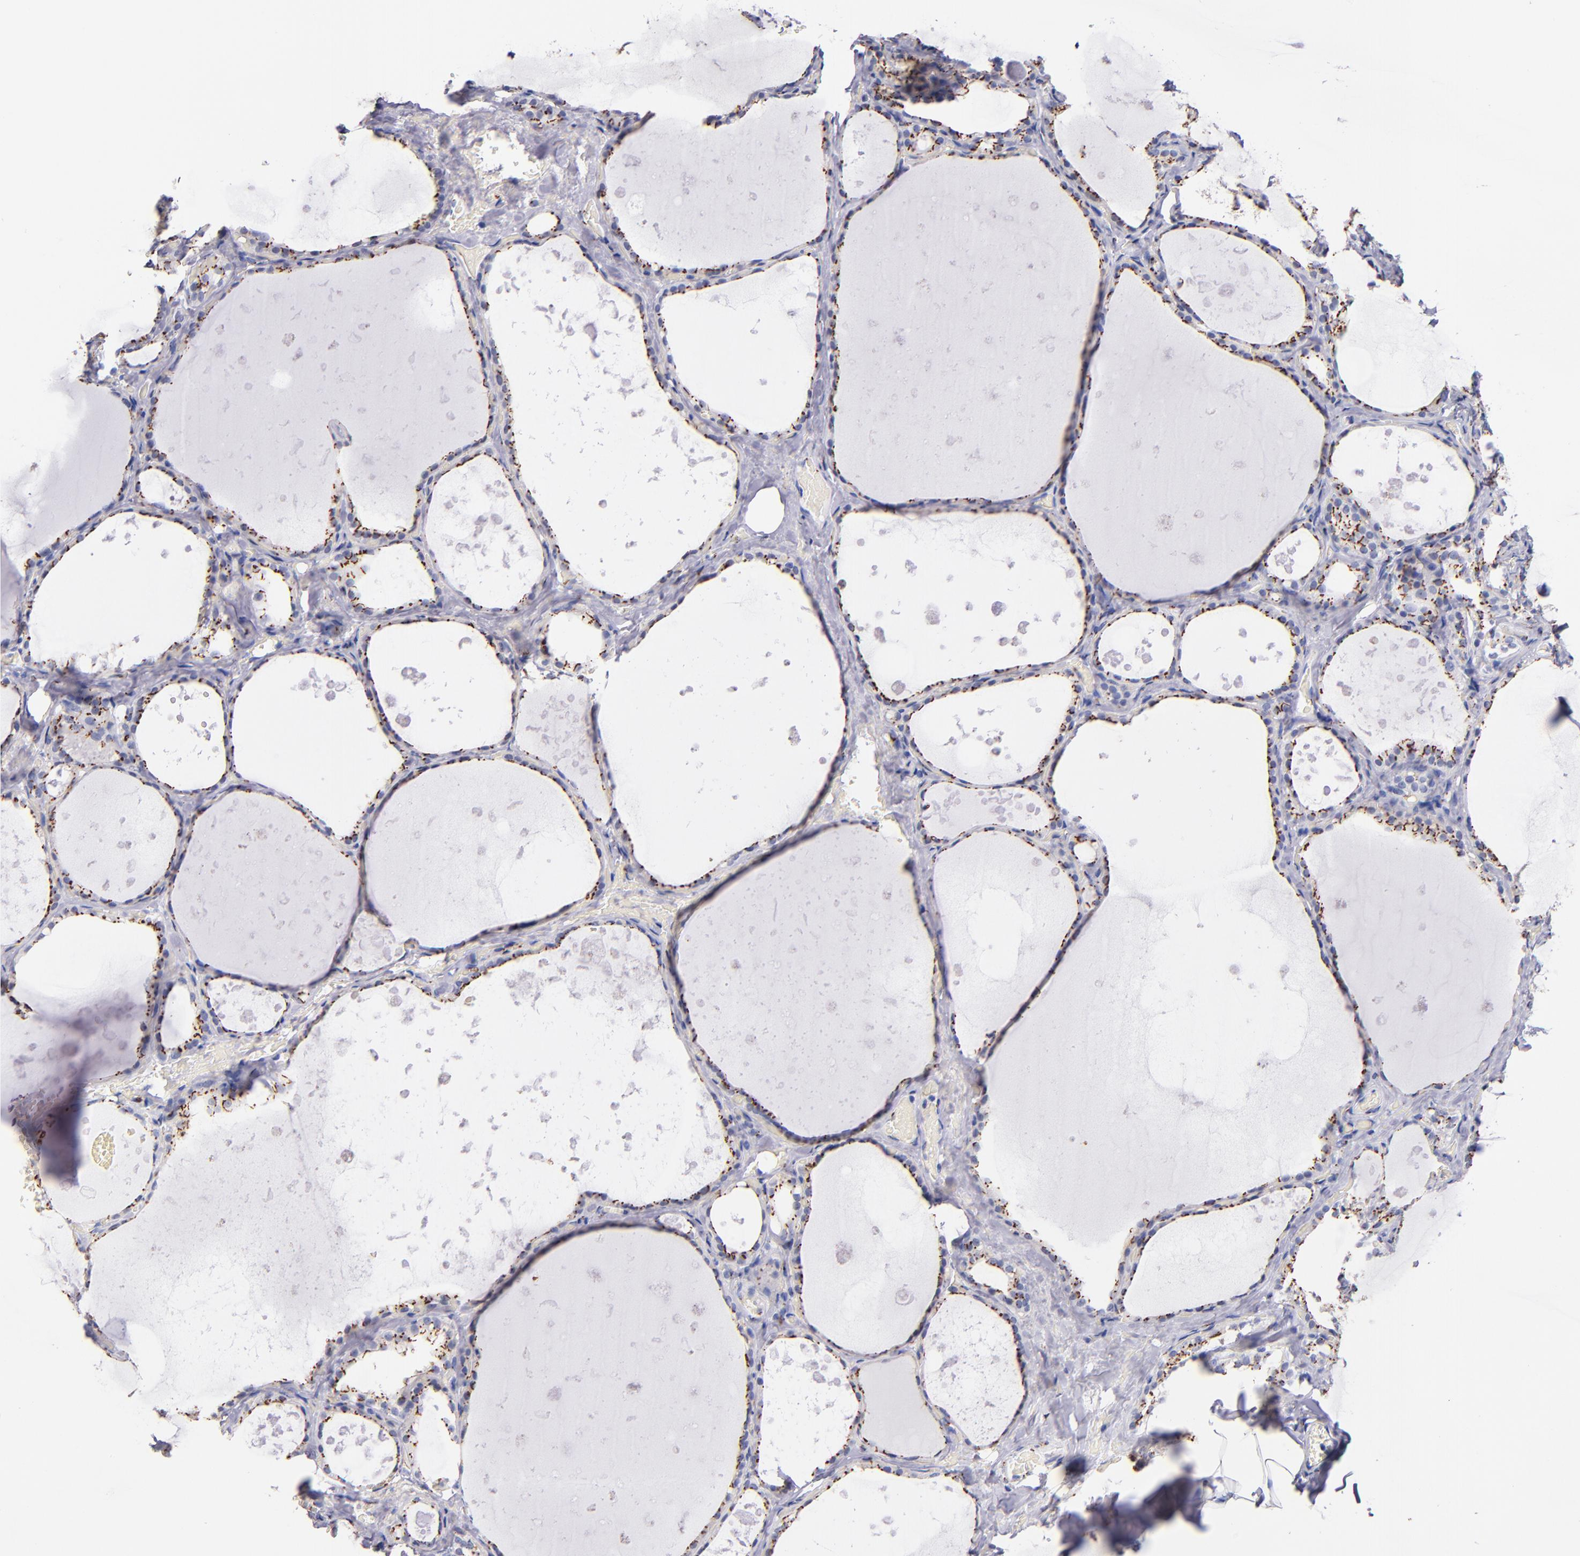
{"staining": {"intensity": "moderate", "quantity": ">75%", "location": "cytoplasmic/membranous"}, "tissue": "thyroid gland", "cell_type": "Glandular cells", "image_type": "normal", "snomed": [{"axis": "morphology", "description": "Normal tissue, NOS"}, {"axis": "topography", "description": "Thyroid gland"}], "caption": "Protein expression analysis of benign thyroid gland exhibits moderate cytoplasmic/membranous staining in approximately >75% of glandular cells. (DAB (3,3'-diaminobenzidine) IHC with brightfield microscopy, high magnification).", "gene": "GOLIM4", "patient": {"sex": "male", "age": 61}}